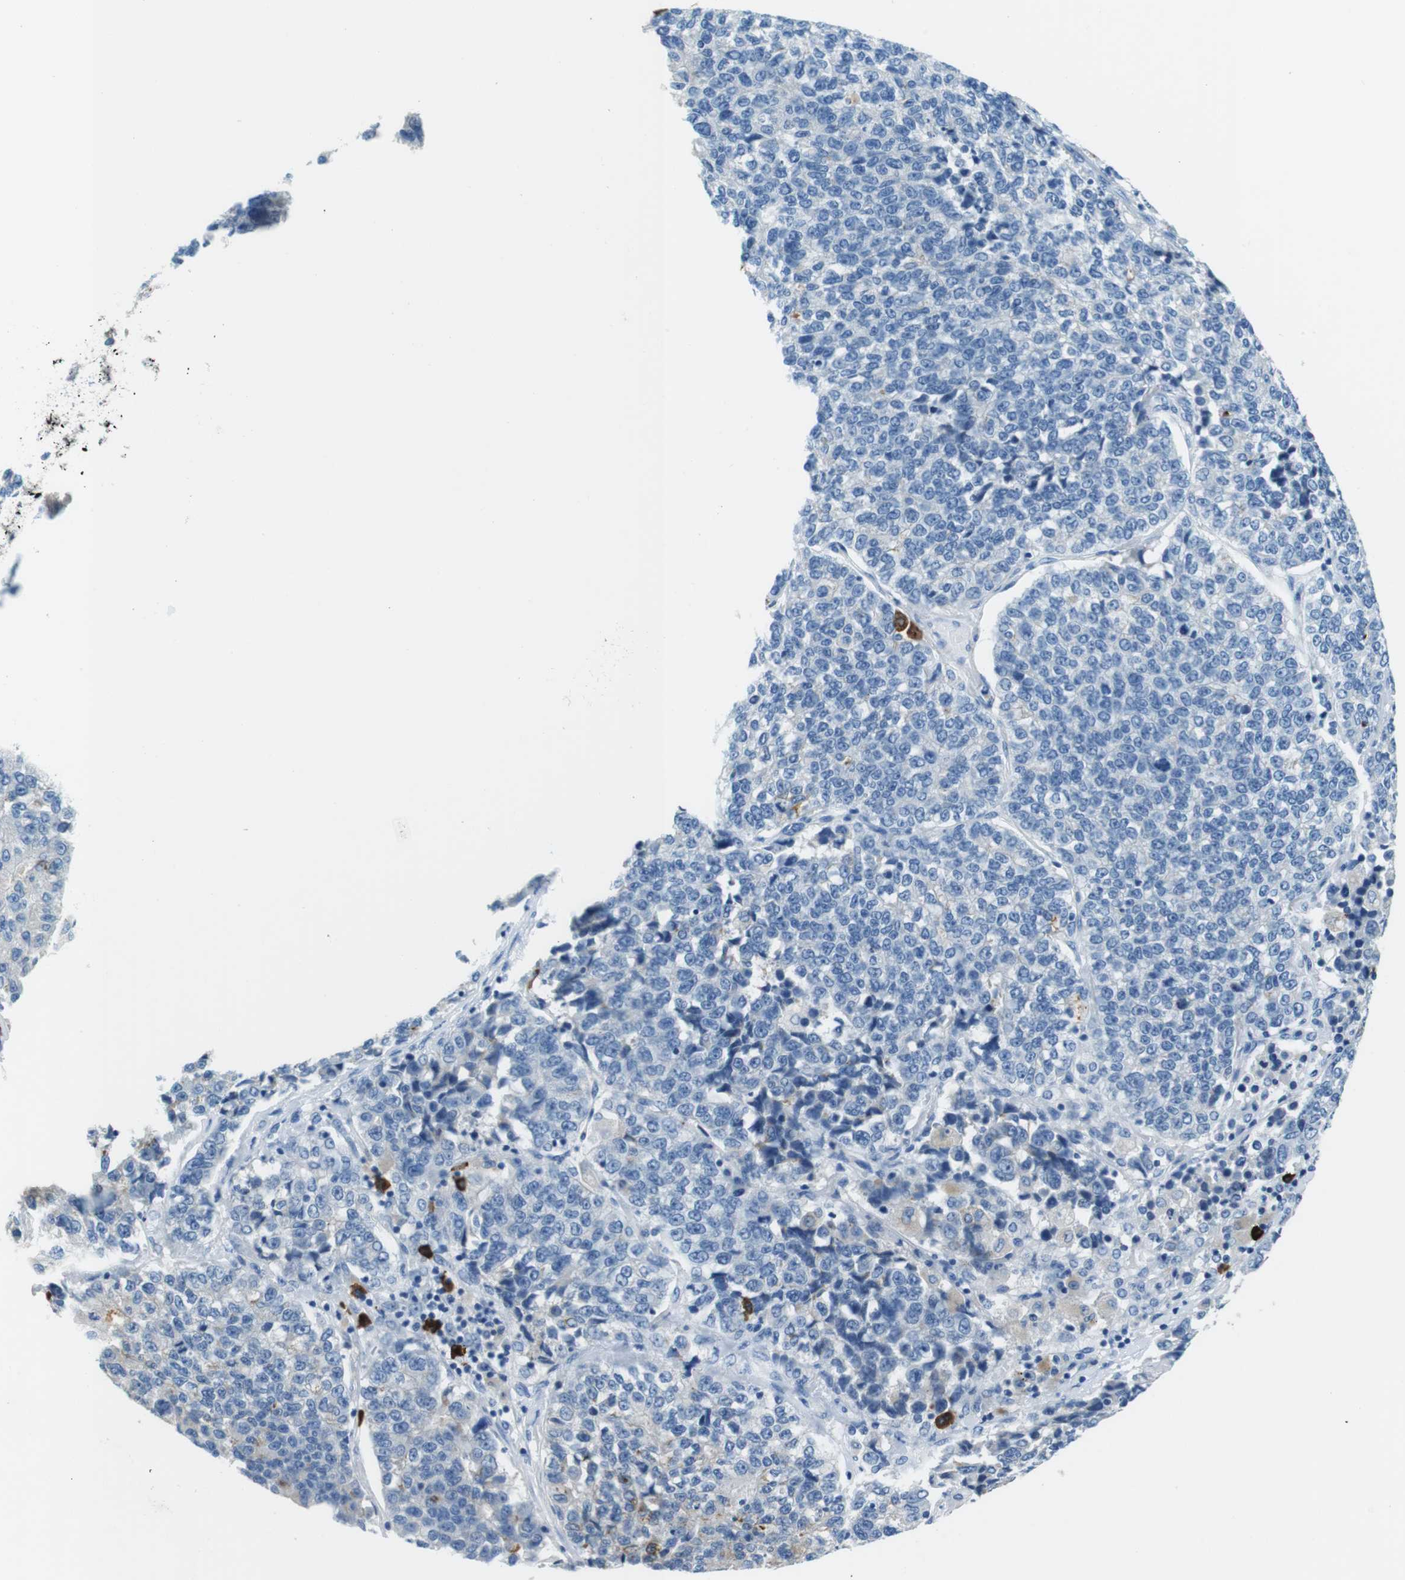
{"staining": {"intensity": "negative", "quantity": "none", "location": "none"}, "tissue": "lung cancer", "cell_type": "Tumor cells", "image_type": "cancer", "snomed": [{"axis": "morphology", "description": "Adenocarcinoma, NOS"}, {"axis": "topography", "description": "Lung"}], "caption": "Immunohistochemistry histopathology image of neoplastic tissue: lung cancer (adenocarcinoma) stained with DAB (3,3'-diaminobenzidine) demonstrates no significant protein staining in tumor cells. (DAB IHC with hematoxylin counter stain).", "gene": "SLC35A3", "patient": {"sex": "male", "age": 49}}